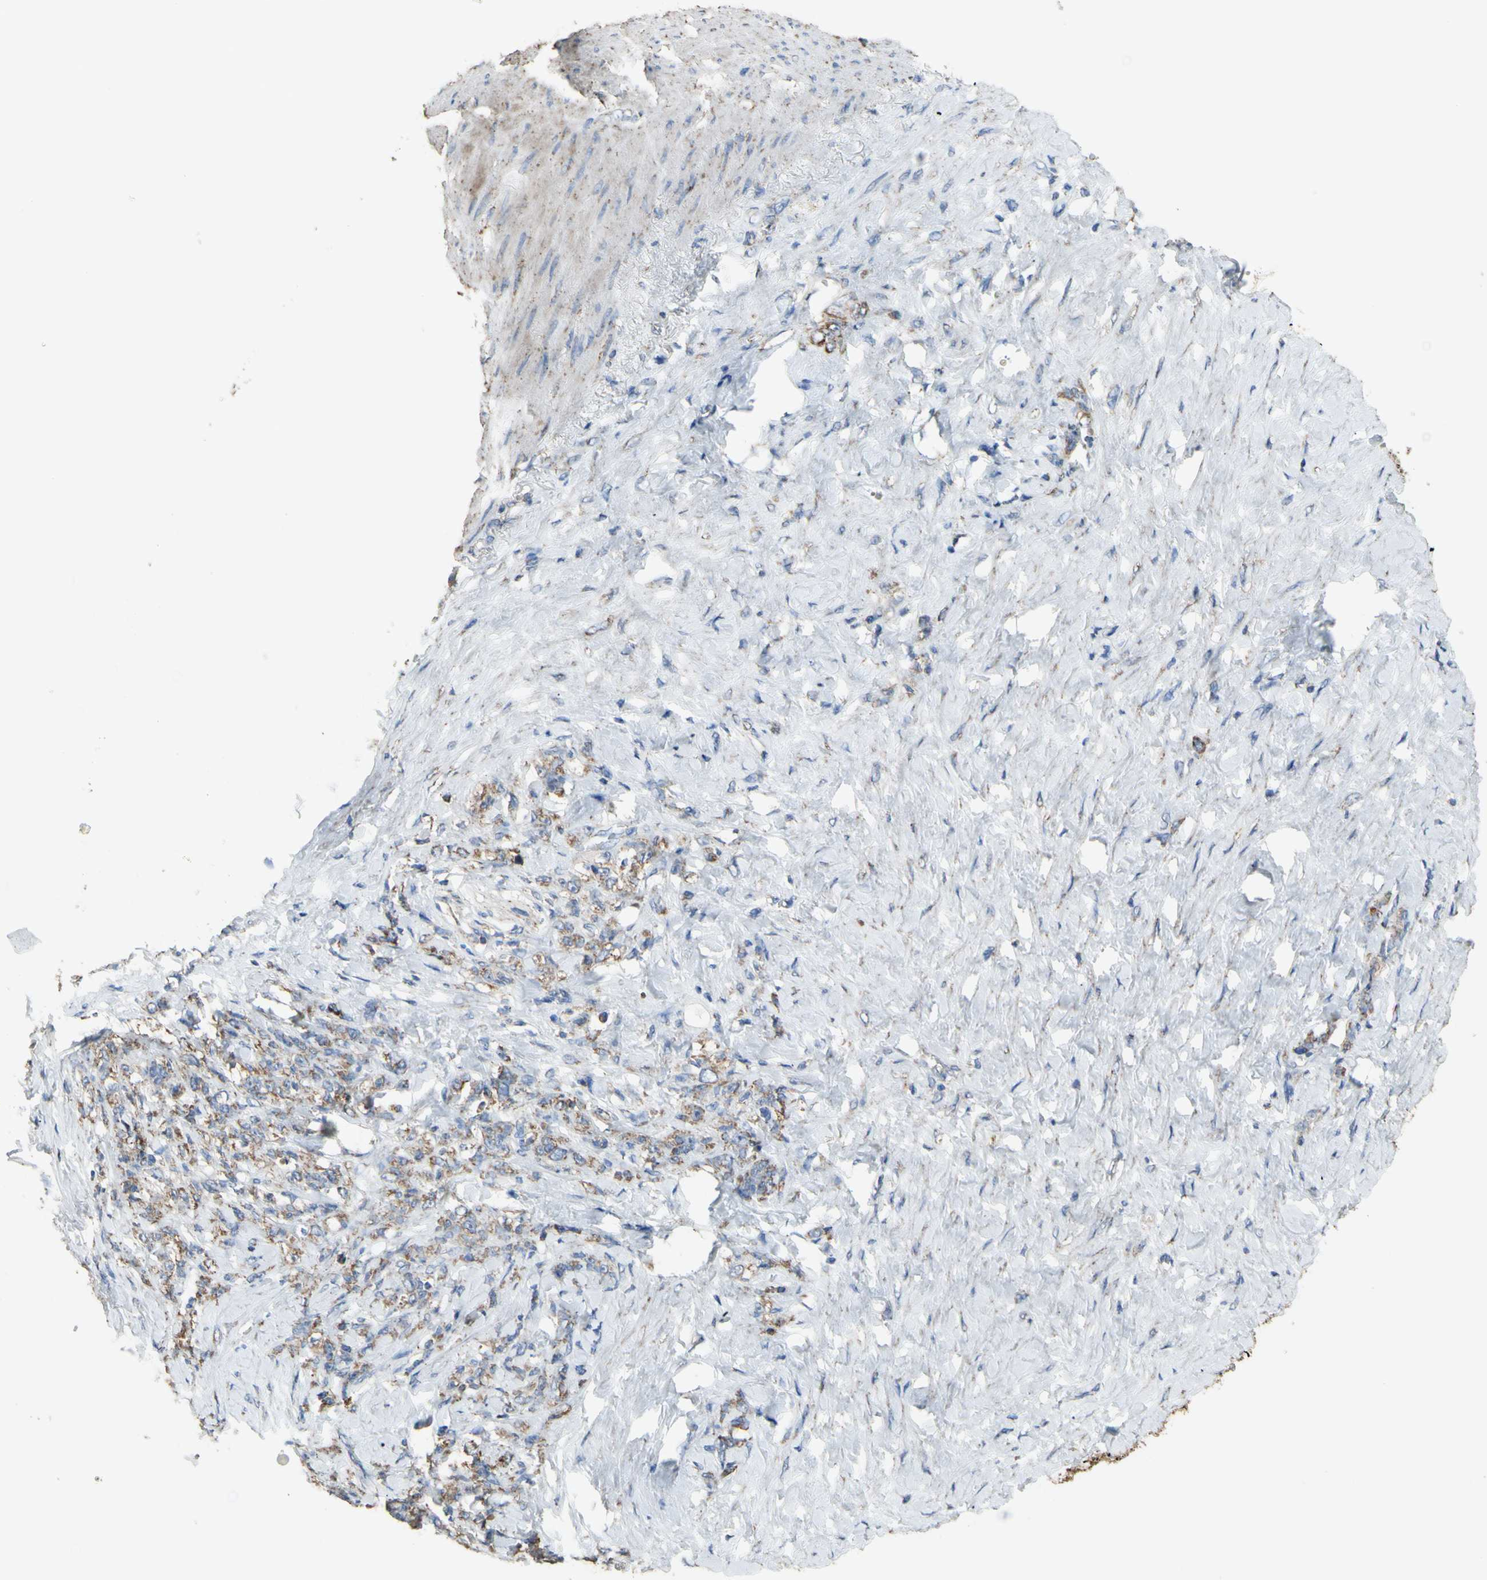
{"staining": {"intensity": "weak", "quantity": "25%-75%", "location": "cytoplasmic/membranous"}, "tissue": "stomach cancer", "cell_type": "Tumor cells", "image_type": "cancer", "snomed": [{"axis": "morphology", "description": "Adenocarcinoma, NOS"}, {"axis": "topography", "description": "Stomach"}], "caption": "Human stomach cancer (adenocarcinoma) stained with a brown dye displays weak cytoplasmic/membranous positive staining in about 25%-75% of tumor cells.", "gene": "CMKLR2", "patient": {"sex": "male", "age": 82}}